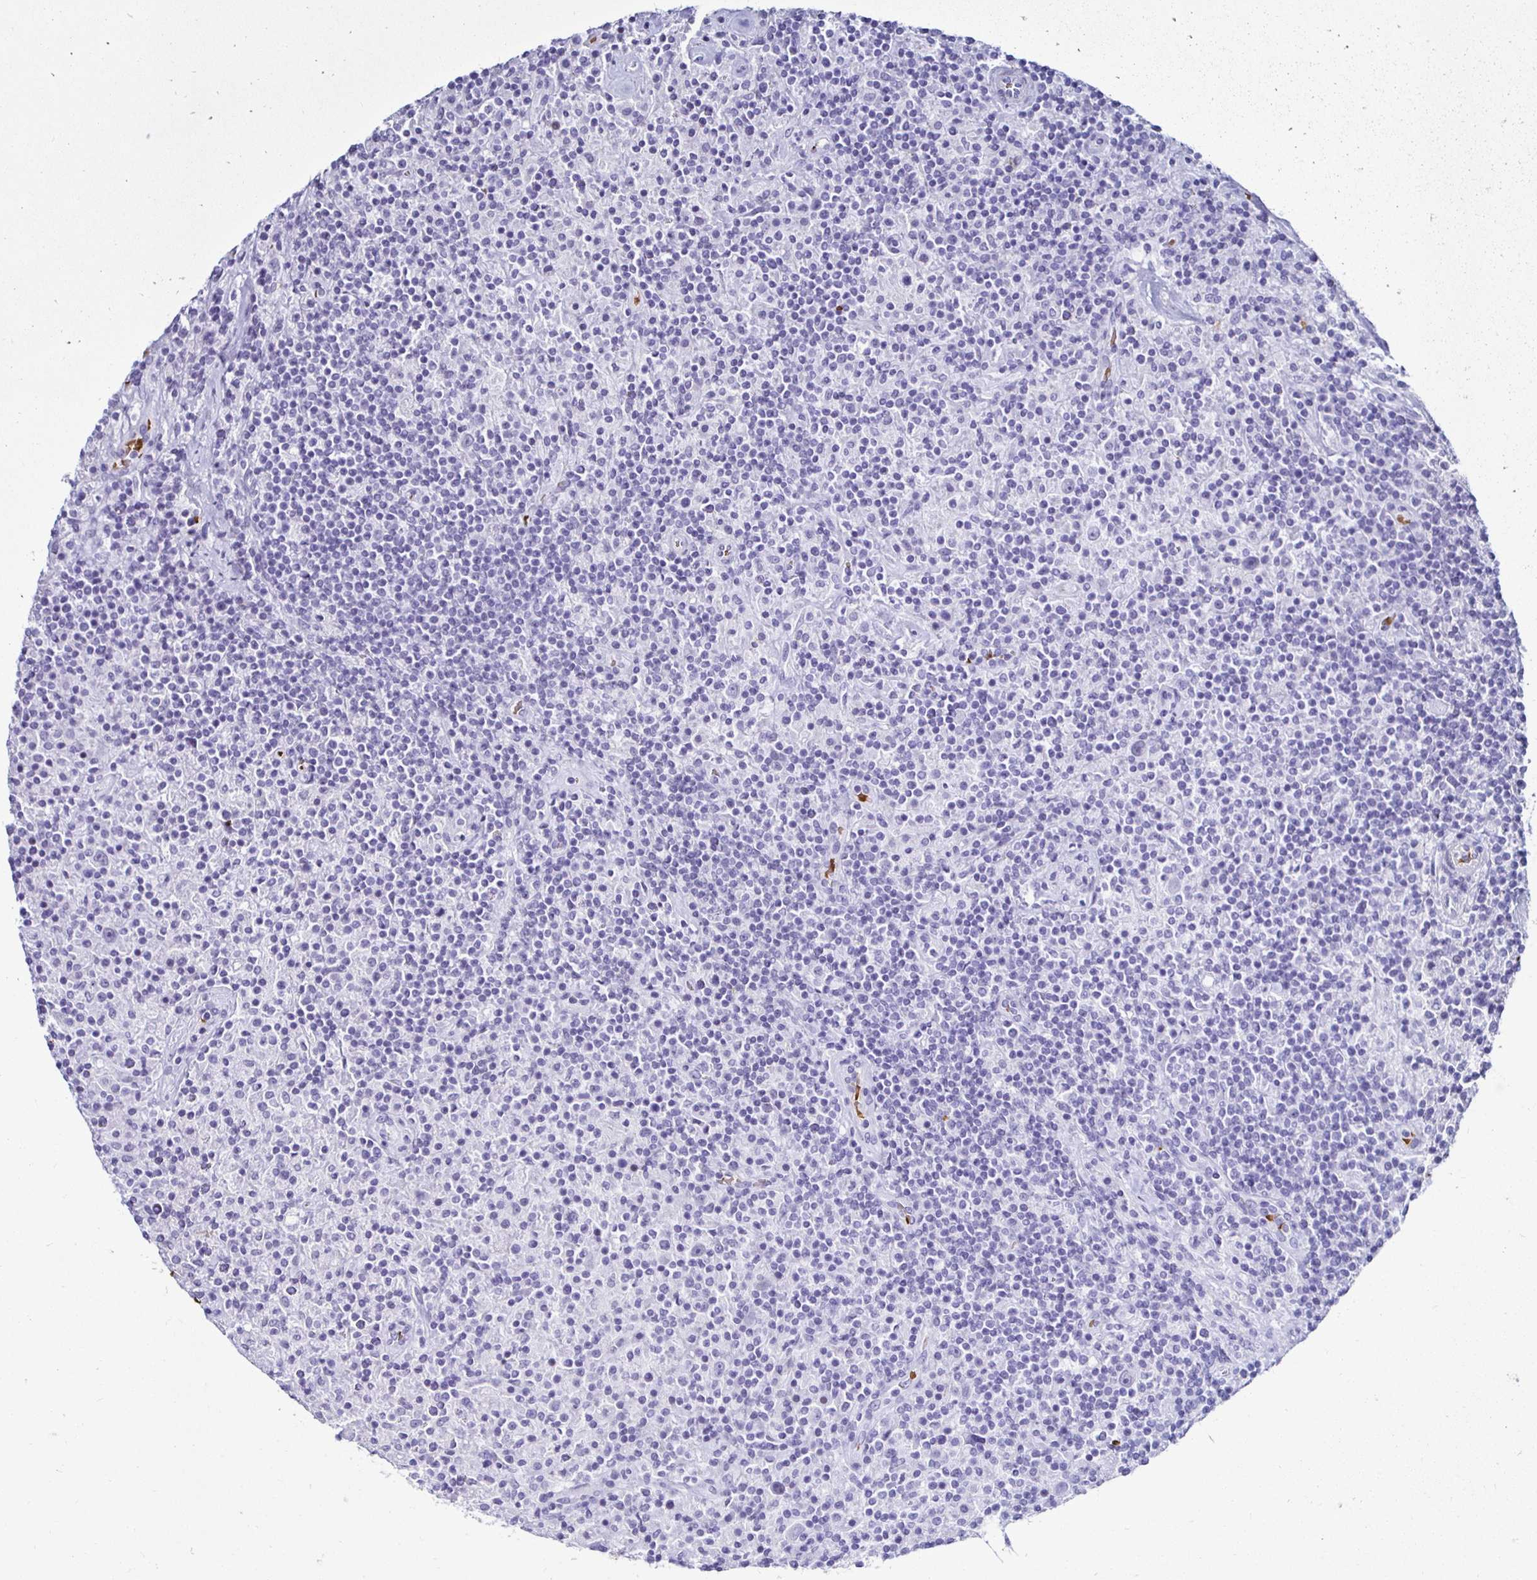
{"staining": {"intensity": "negative", "quantity": "none", "location": "none"}, "tissue": "lymphoma", "cell_type": "Tumor cells", "image_type": "cancer", "snomed": [{"axis": "morphology", "description": "Hodgkin's disease, NOS"}, {"axis": "topography", "description": "Lymph node"}], "caption": "Hodgkin's disease was stained to show a protein in brown. There is no significant expression in tumor cells.", "gene": "RHBDL3", "patient": {"sex": "male", "age": 70}}